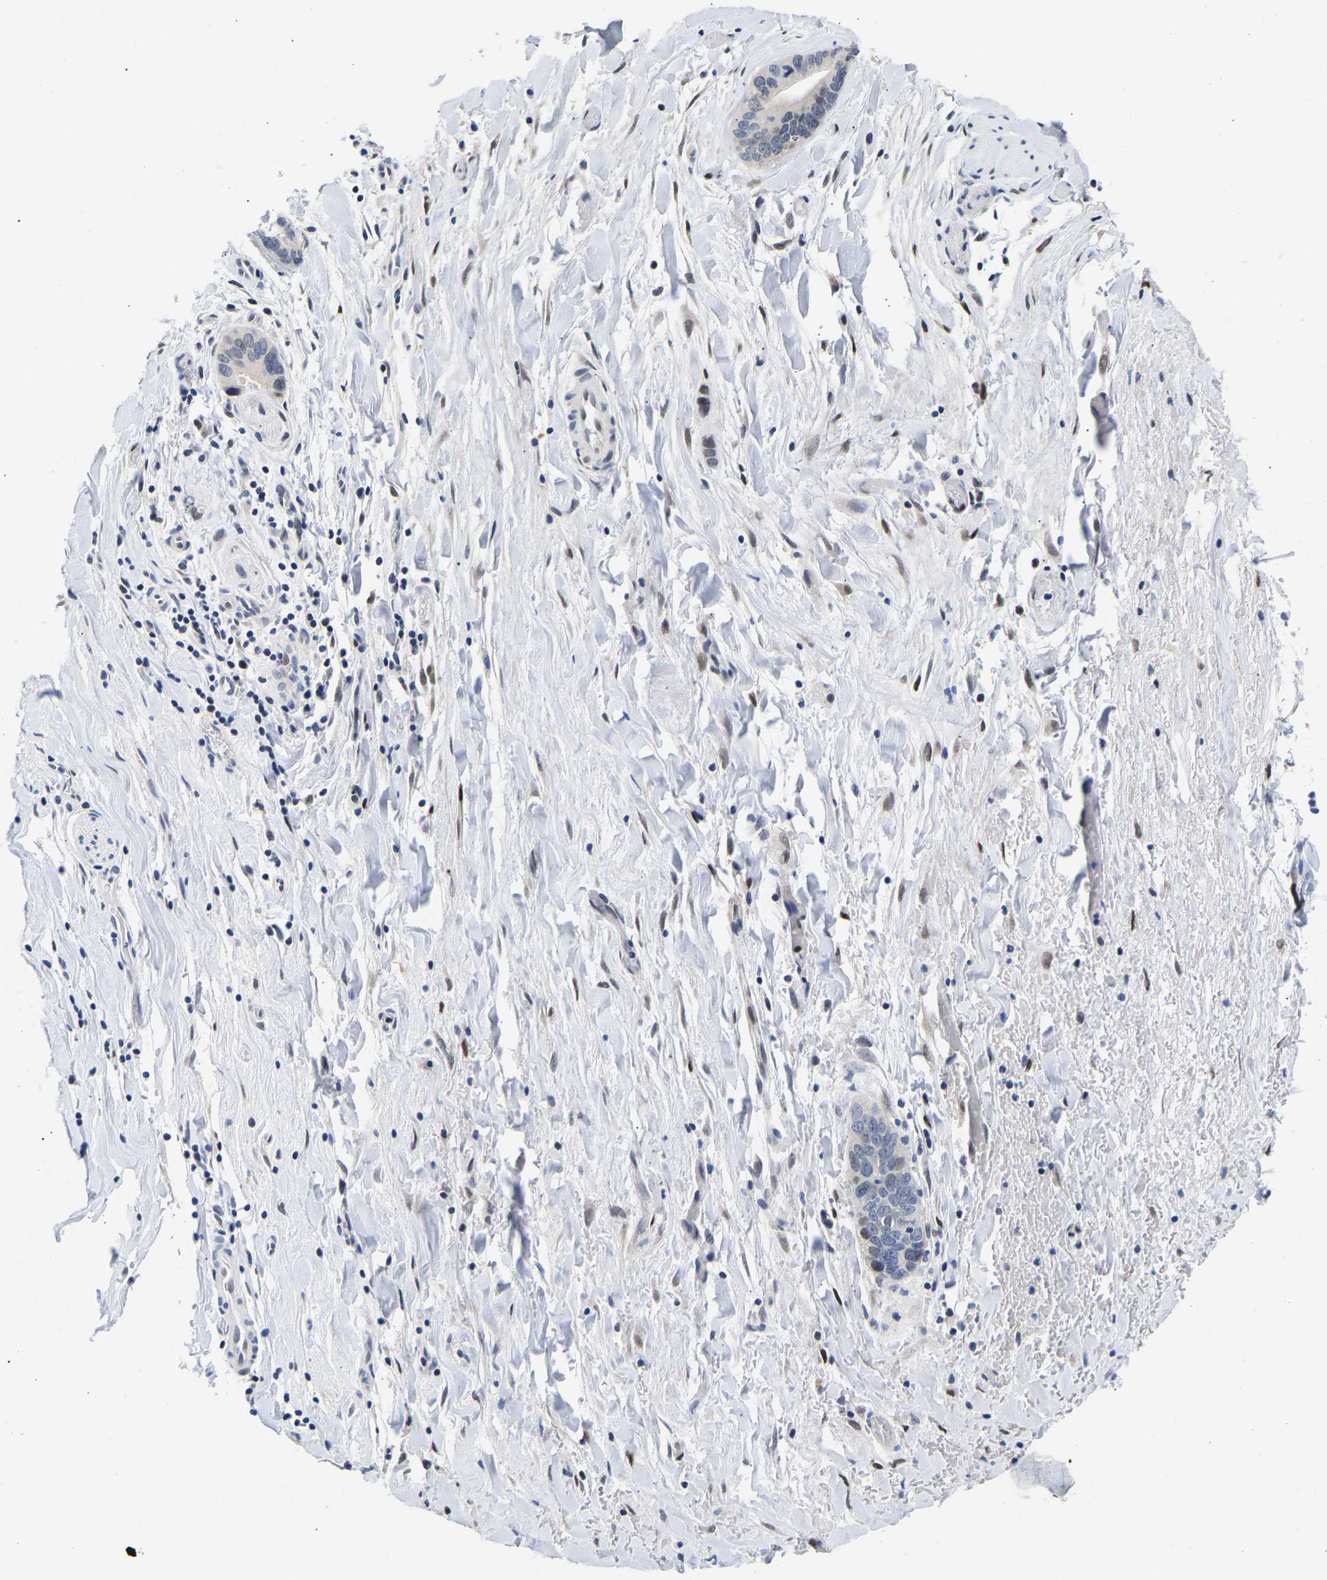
{"staining": {"intensity": "moderate", "quantity": "<25%", "location": "nuclear"}, "tissue": "liver cancer", "cell_type": "Tumor cells", "image_type": "cancer", "snomed": [{"axis": "morphology", "description": "Cholangiocarcinoma"}, {"axis": "topography", "description": "Liver"}], "caption": "An image of human liver cholangiocarcinoma stained for a protein demonstrates moderate nuclear brown staining in tumor cells.", "gene": "PTRHD1", "patient": {"sex": "female", "age": 55}}